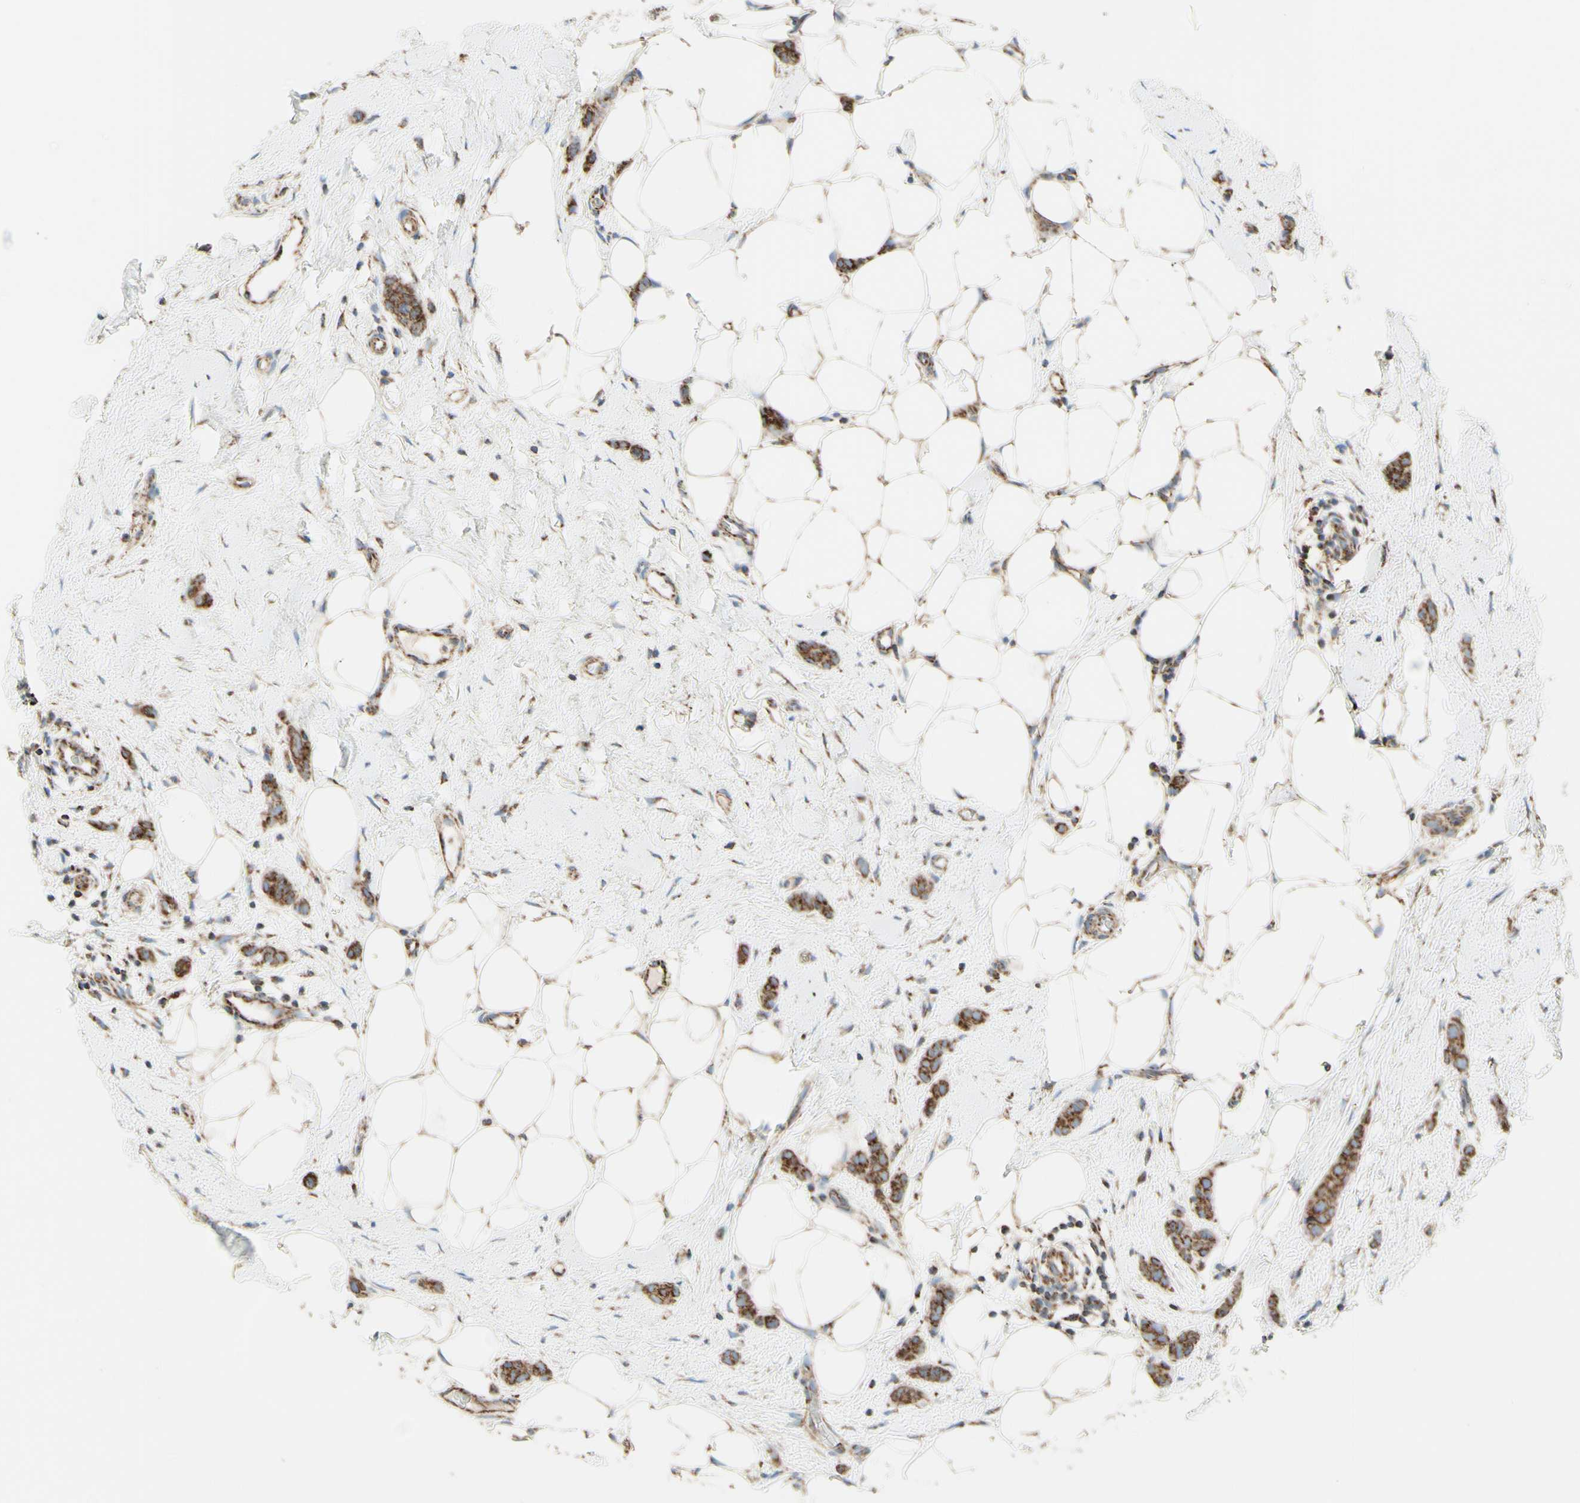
{"staining": {"intensity": "strong", "quantity": ">75%", "location": "cytoplasmic/membranous"}, "tissue": "breast cancer", "cell_type": "Tumor cells", "image_type": "cancer", "snomed": [{"axis": "morphology", "description": "Lobular carcinoma"}, {"axis": "topography", "description": "Skin"}, {"axis": "topography", "description": "Breast"}], "caption": "Lobular carcinoma (breast) stained for a protein (brown) demonstrates strong cytoplasmic/membranous positive expression in about >75% of tumor cells.", "gene": "ARMC10", "patient": {"sex": "female", "age": 46}}